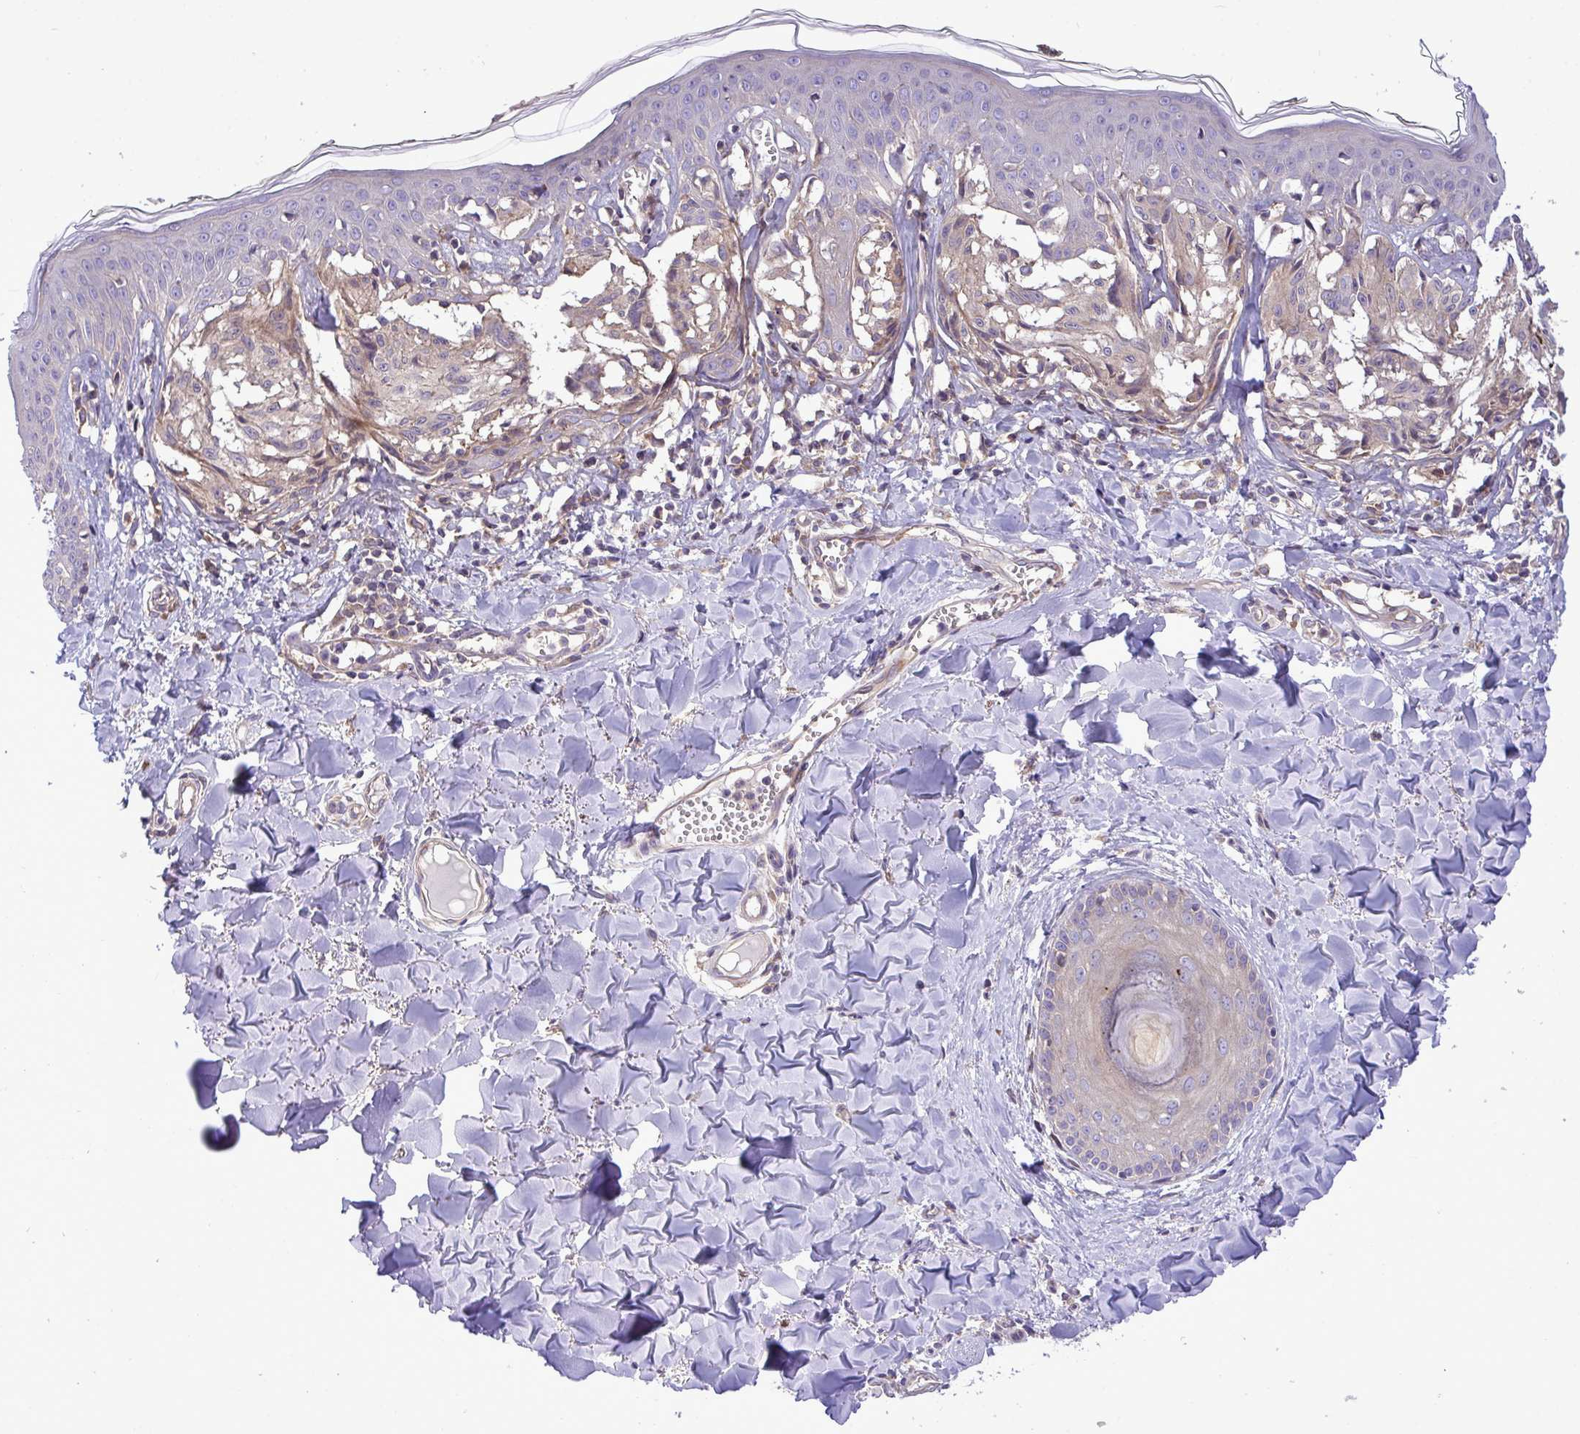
{"staining": {"intensity": "weak", "quantity": "25%-75%", "location": "cytoplasmic/membranous"}, "tissue": "melanoma", "cell_type": "Tumor cells", "image_type": "cancer", "snomed": [{"axis": "morphology", "description": "Malignant melanoma, NOS"}, {"axis": "topography", "description": "Skin"}], "caption": "Malignant melanoma tissue exhibits weak cytoplasmic/membranous expression in approximately 25%-75% of tumor cells, visualized by immunohistochemistry.", "gene": "GRB14", "patient": {"sex": "female", "age": 43}}